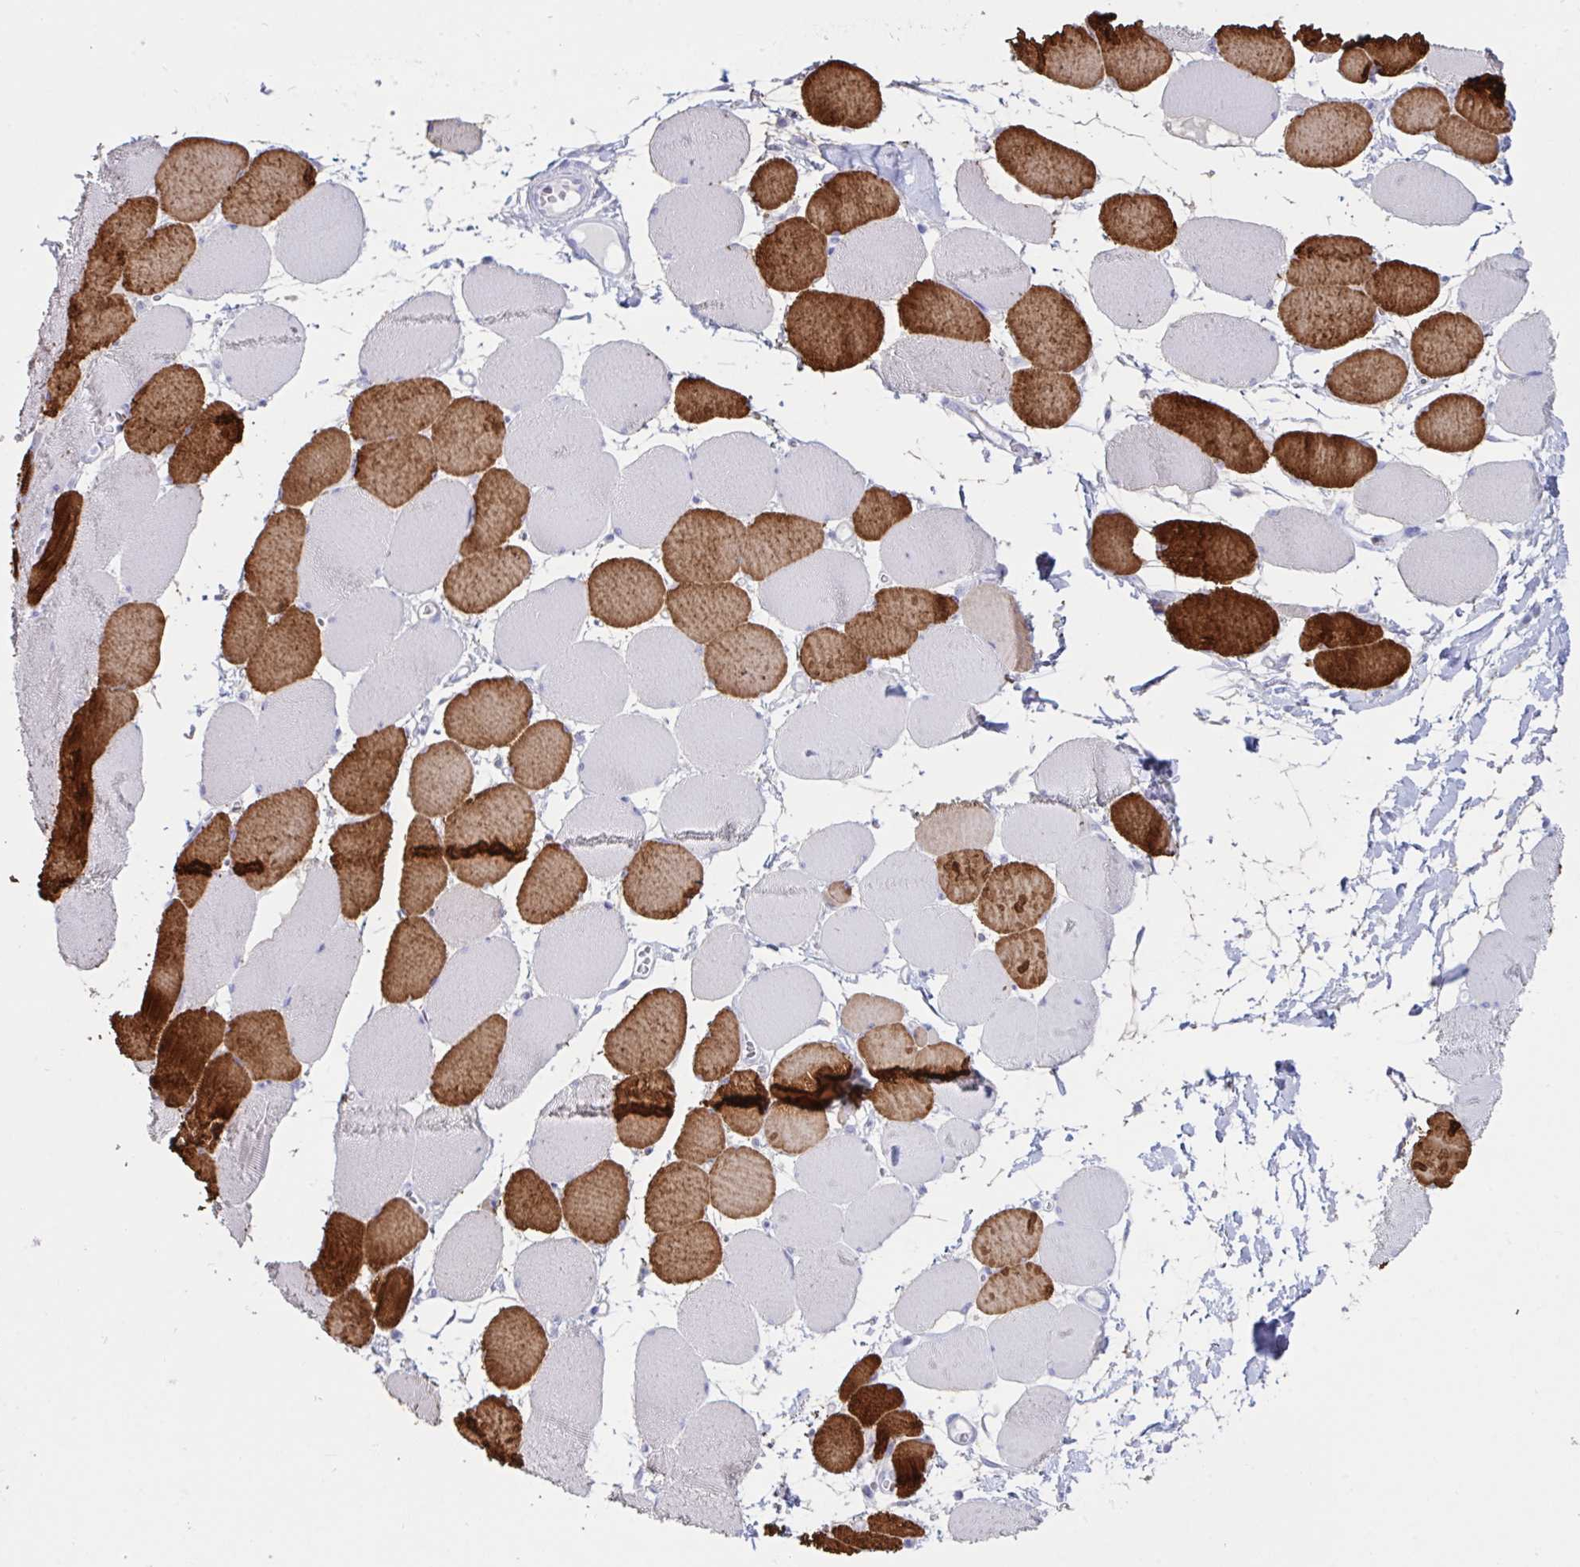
{"staining": {"intensity": "strong", "quantity": "25%-75%", "location": "cytoplasmic/membranous"}, "tissue": "skeletal muscle", "cell_type": "Myocytes", "image_type": "normal", "snomed": [{"axis": "morphology", "description": "Normal tissue, NOS"}, {"axis": "topography", "description": "Skeletal muscle"}], "caption": "Benign skeletal muscle was stained to show a protein in brown. There is high levels of strong cytoplasmic/membranous expression in about 25%-75% of myocytes. The protein of interest is stained brown, and the nuclei are stained in blue (DAB (3,3'-diaminobenzidine) IHC with brightfield microscopy, high magnification).", "gene": "TNNC1", "patient": {"sex": "female", "age": 75}}